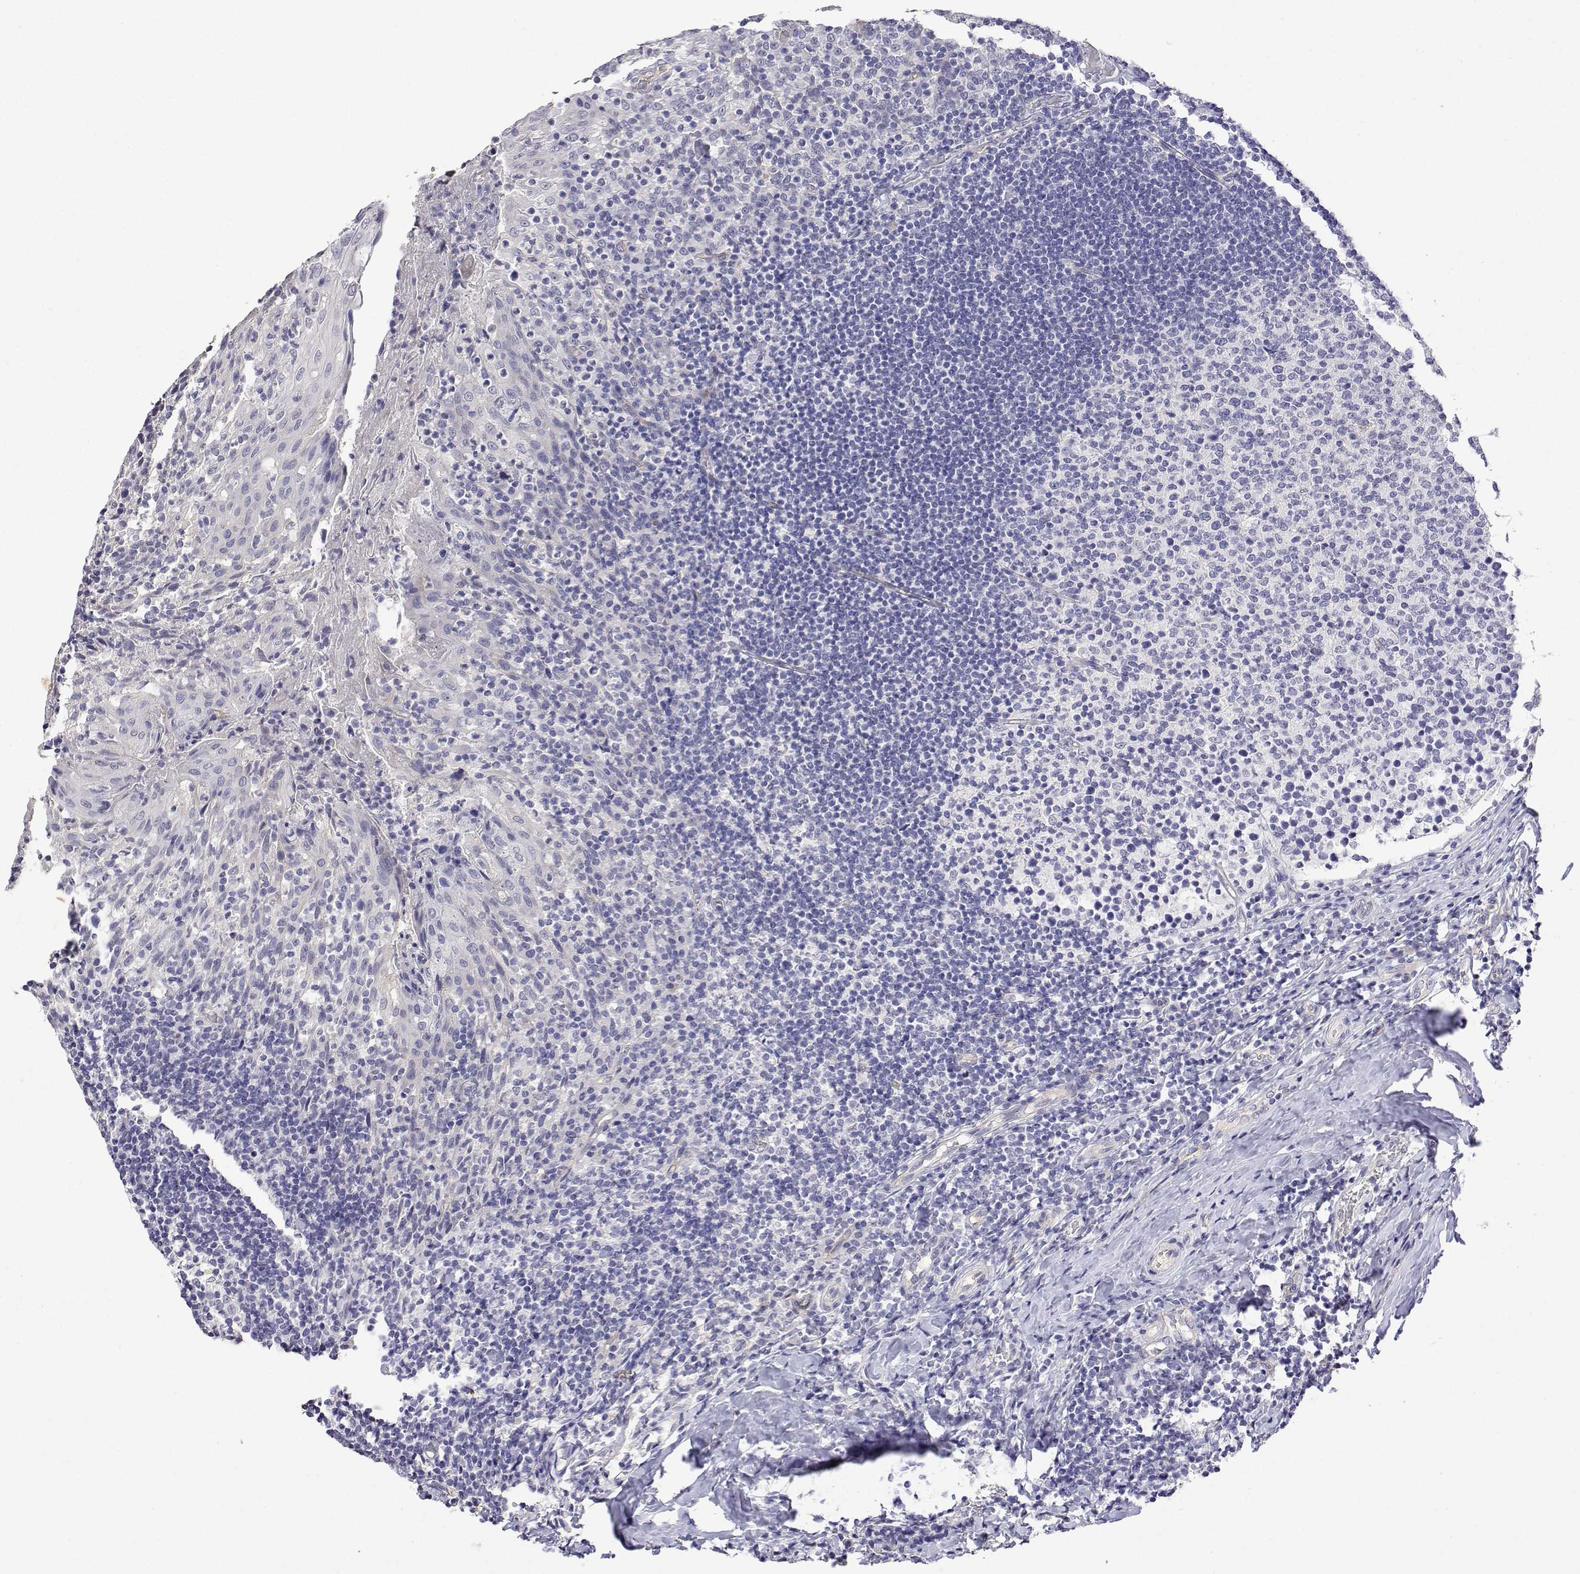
{"staining": {"intensity": "negative", "quantity": "none", "location": "none"}, "tissue": "tonsil", "cell_type": "Germinal center cells", "image_type": "normal", "snomed": [{"axis": "morphology", "description": "Normal tissue, NOS"}, {"axis": "topography", "description": "Tonsil"}], "caption": "High magnification brightfield microscopy of normal tonsil stained with DAB (brown) and counterstained with hematoxylin (blue): germinal center cells show no significant expression.", "gene": "PLCB1", "patient": {"sex": "female", "age": 10}}